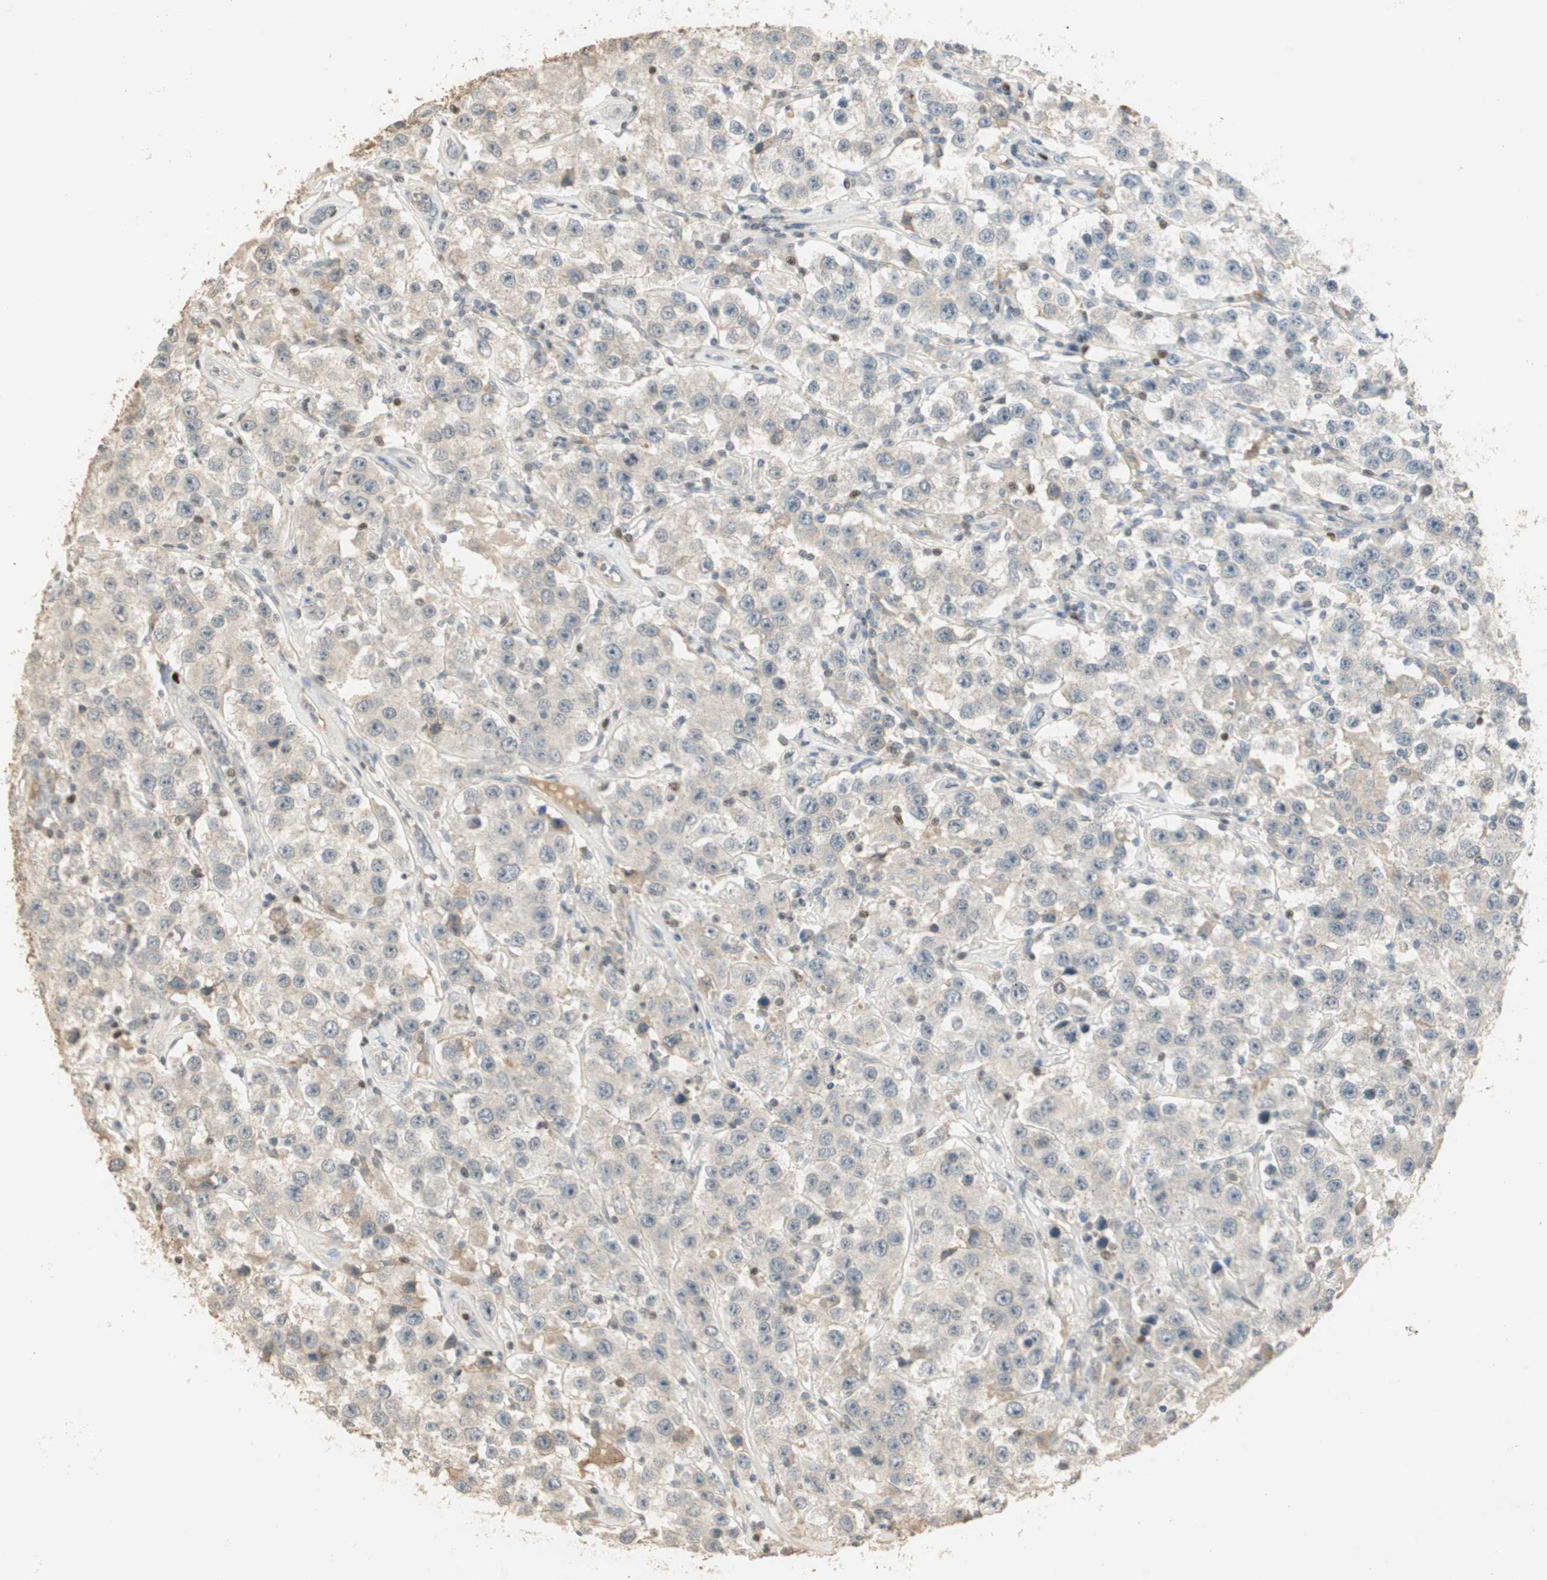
{"staining": {"intensity": "negative", "quantity": "none", "location": "none"}, "tissue": "testis cancer", "cell_type": "Tumor cells", "image_type": "cancer", "snomed": [{"axis": "morphology", "description": "Seminoma, NOS"}, {"axis": "topography", "description": "Testis"}], "caption": "Human testis cancer stained for a protein using IHC reveals no staining in tumor cells.", "gene": "RUNX2", "patient": {"sex": "male", "age": 52}}